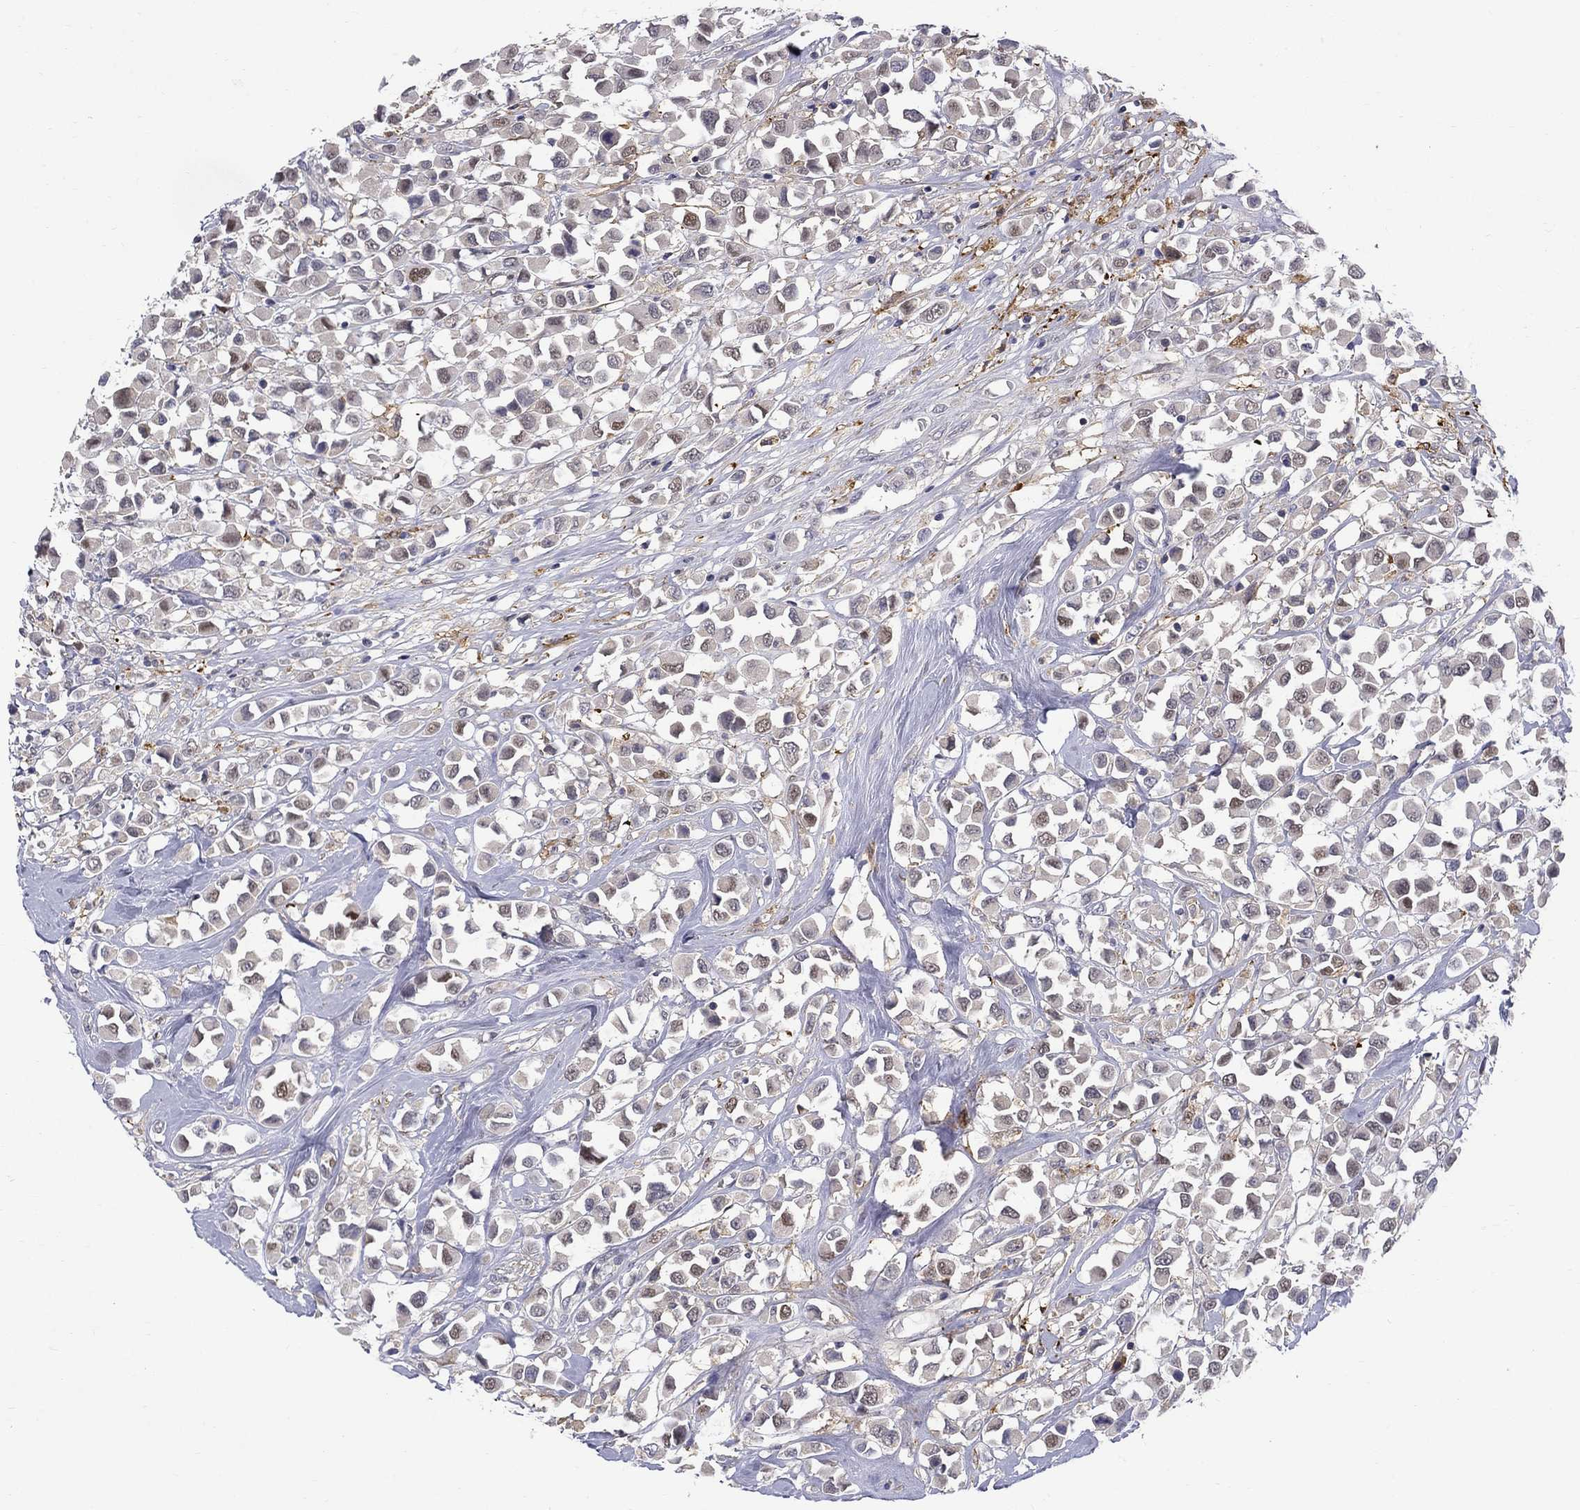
{"staining": {"intensity": "moderate", "quantity": "<25%", "location": "cytoplasmic/membranous,nuclear"}, "tissue": "breast cancer", "cell_type": "Tumor cells", "image_type": "cancer", "snomed": [{"axis": "morphology", "description": "Duct carcinoma"}, {"axis": "topography", "description": "Breast"}], "caption": "This micrograph displays IHC staining of human breast intraductal carcinoma, with low moderate cytoplasmic/membranous and nuclear staining in approximately <25% of tumor cells.", "gene": "PCBP3", "patient": {"sex": "female", "age": 61}}